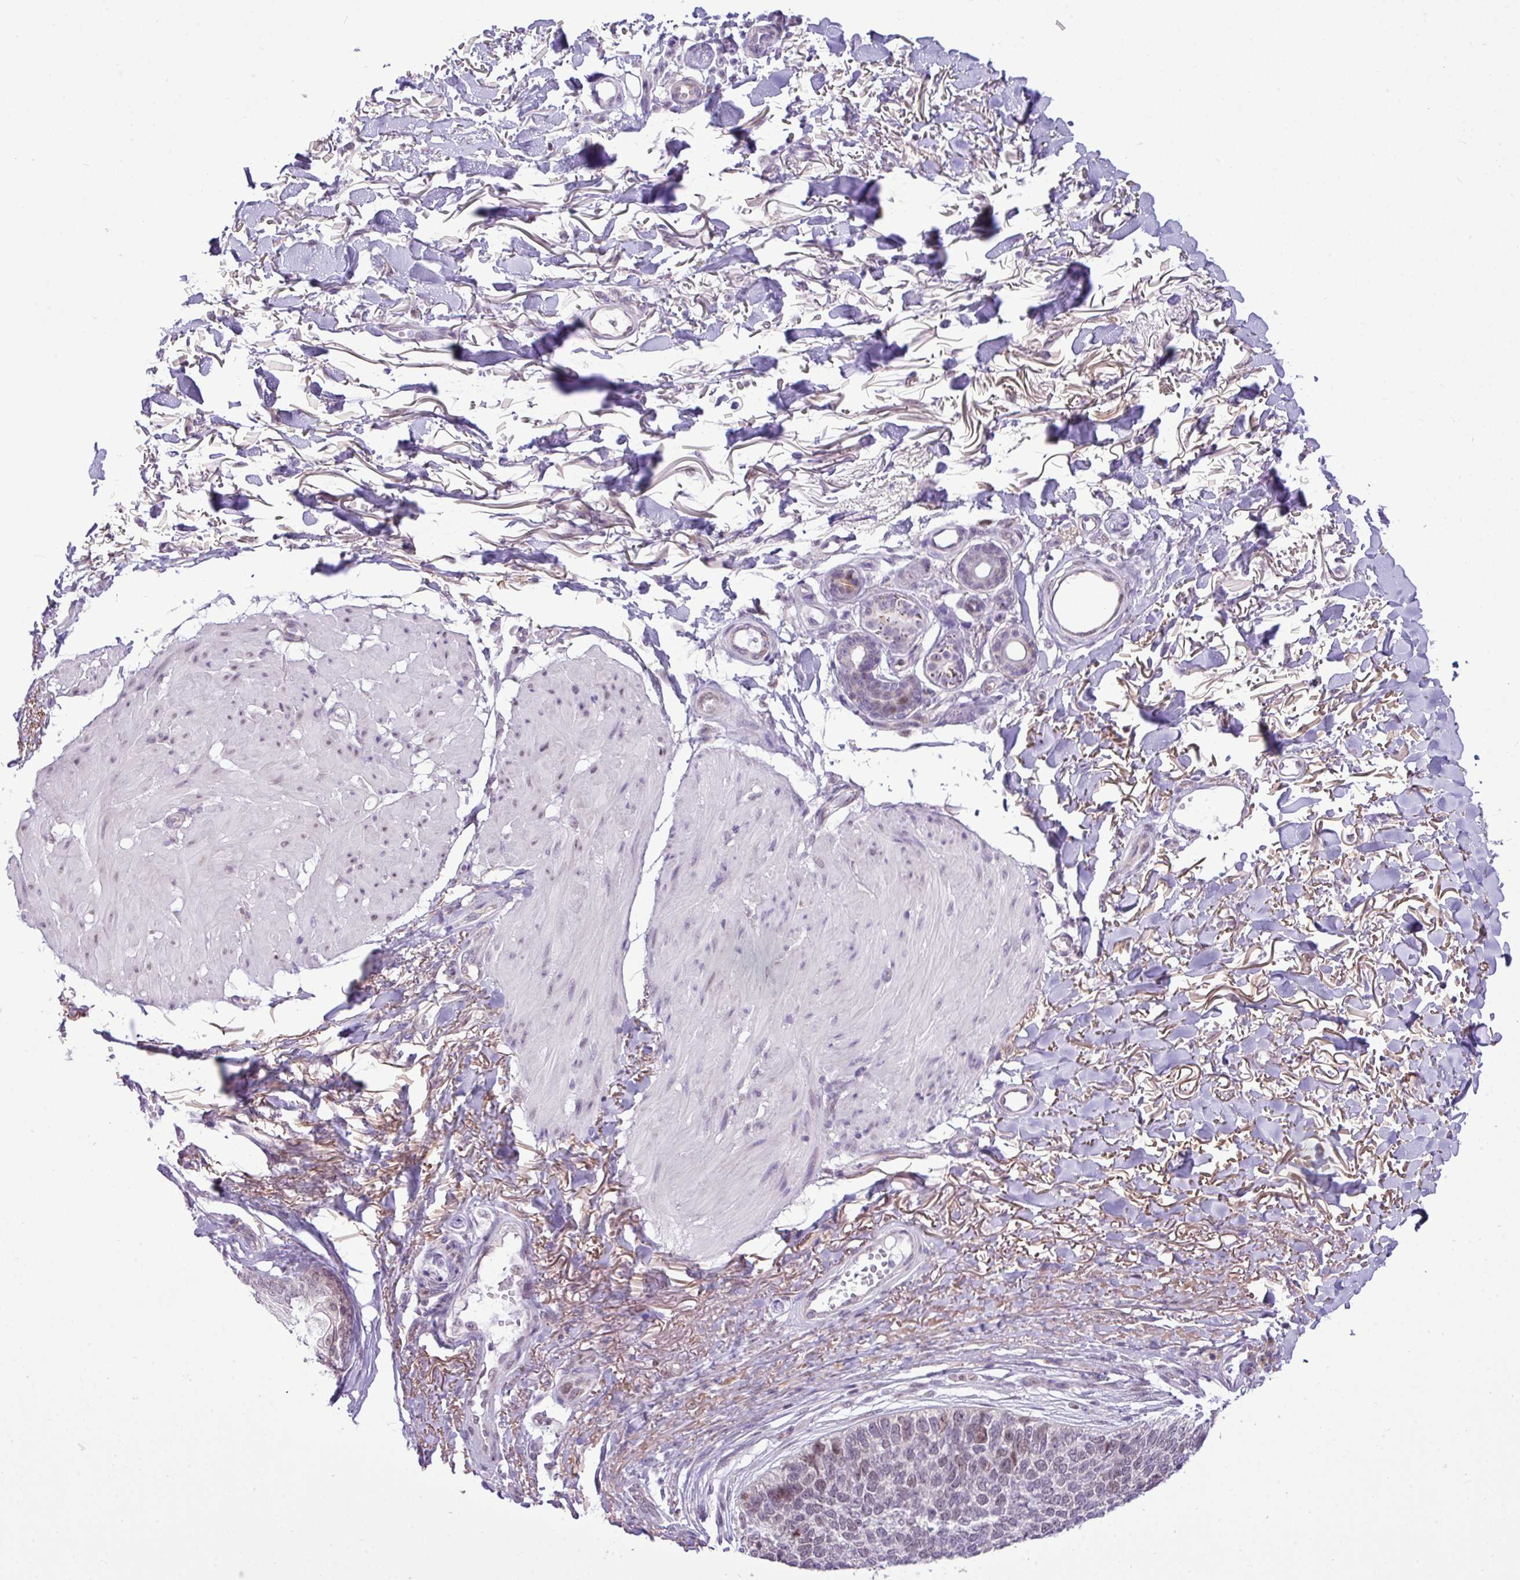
{"staining": {"intensity": "weak", "quantity": "<25%", "location": "nuclear"}, "tissue": "skin cancer", "cell_type": "Tumor cells", "image_type": "cancer", "snomed": [{"axis": "morphology", "description": "Basal cell carcinoma"}, {"axis": "topography", "description": "Skin"}], "caption": "This is an immunohistochemistry micrograph of skin cancer (basal cell carcinoma). There is no expression in tumor cells.", "gene": "ELOA2", "patient": {"sex": "female", "age": 84}}